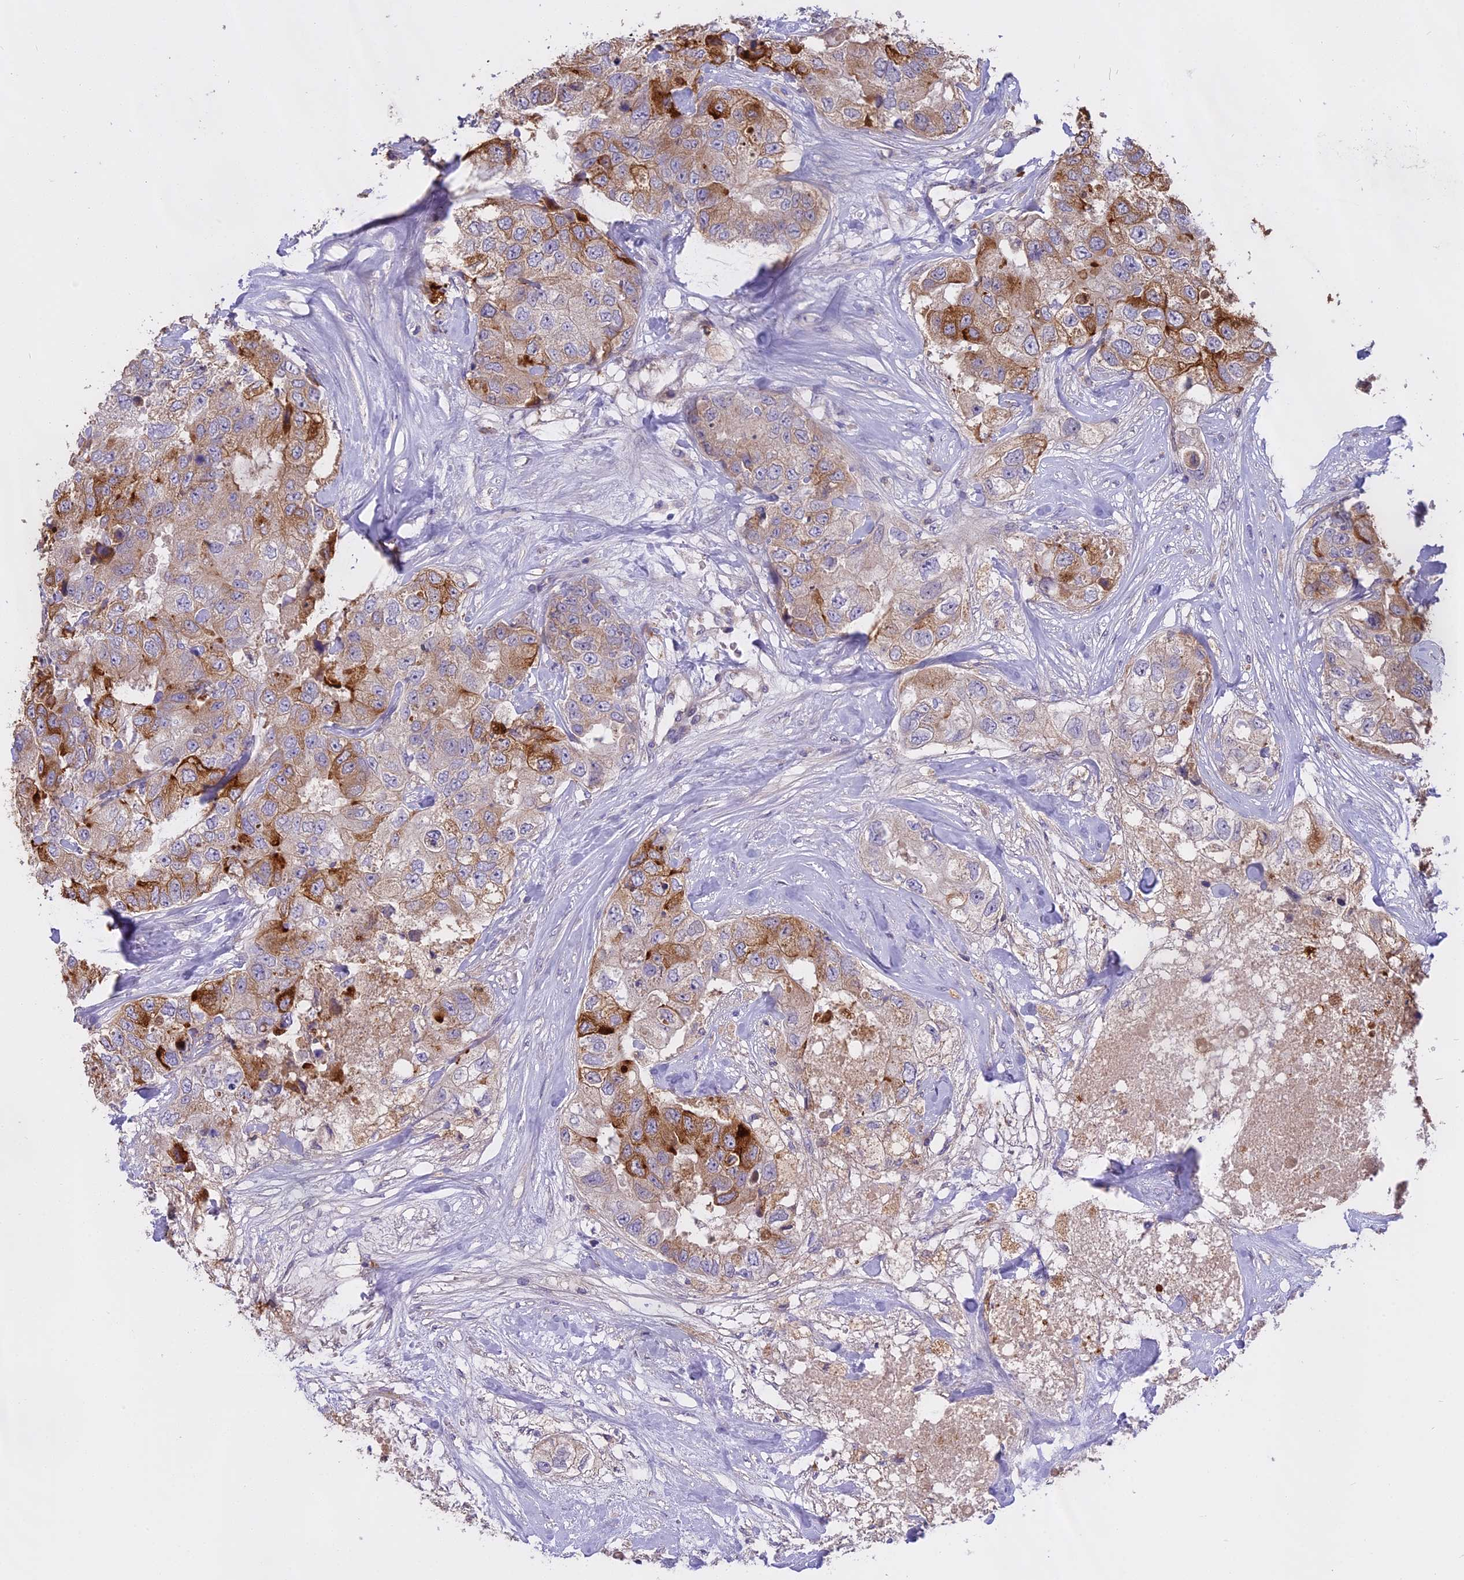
{"staining": {"intensity": "strong", "quantity": "25%-75%", "location": "cytoplasmic/membranous"}, "tissue": "breast cancer", "cell_type": "Tumor cells", "image_type": "cancer", "snomed": [{"axis": "morphology", "description": "Duct carcinoma"}, {"axis": "topography", "description": "Breast"}], "caption": "Immunohistochemical staining of human breast cancer demonstrates high levels of strong cytoplasmic/membranous positivity in about 25%-75% of tumor cells.", "gene": "WFDC2", "patient": {"sex": "female", "age": 62}}